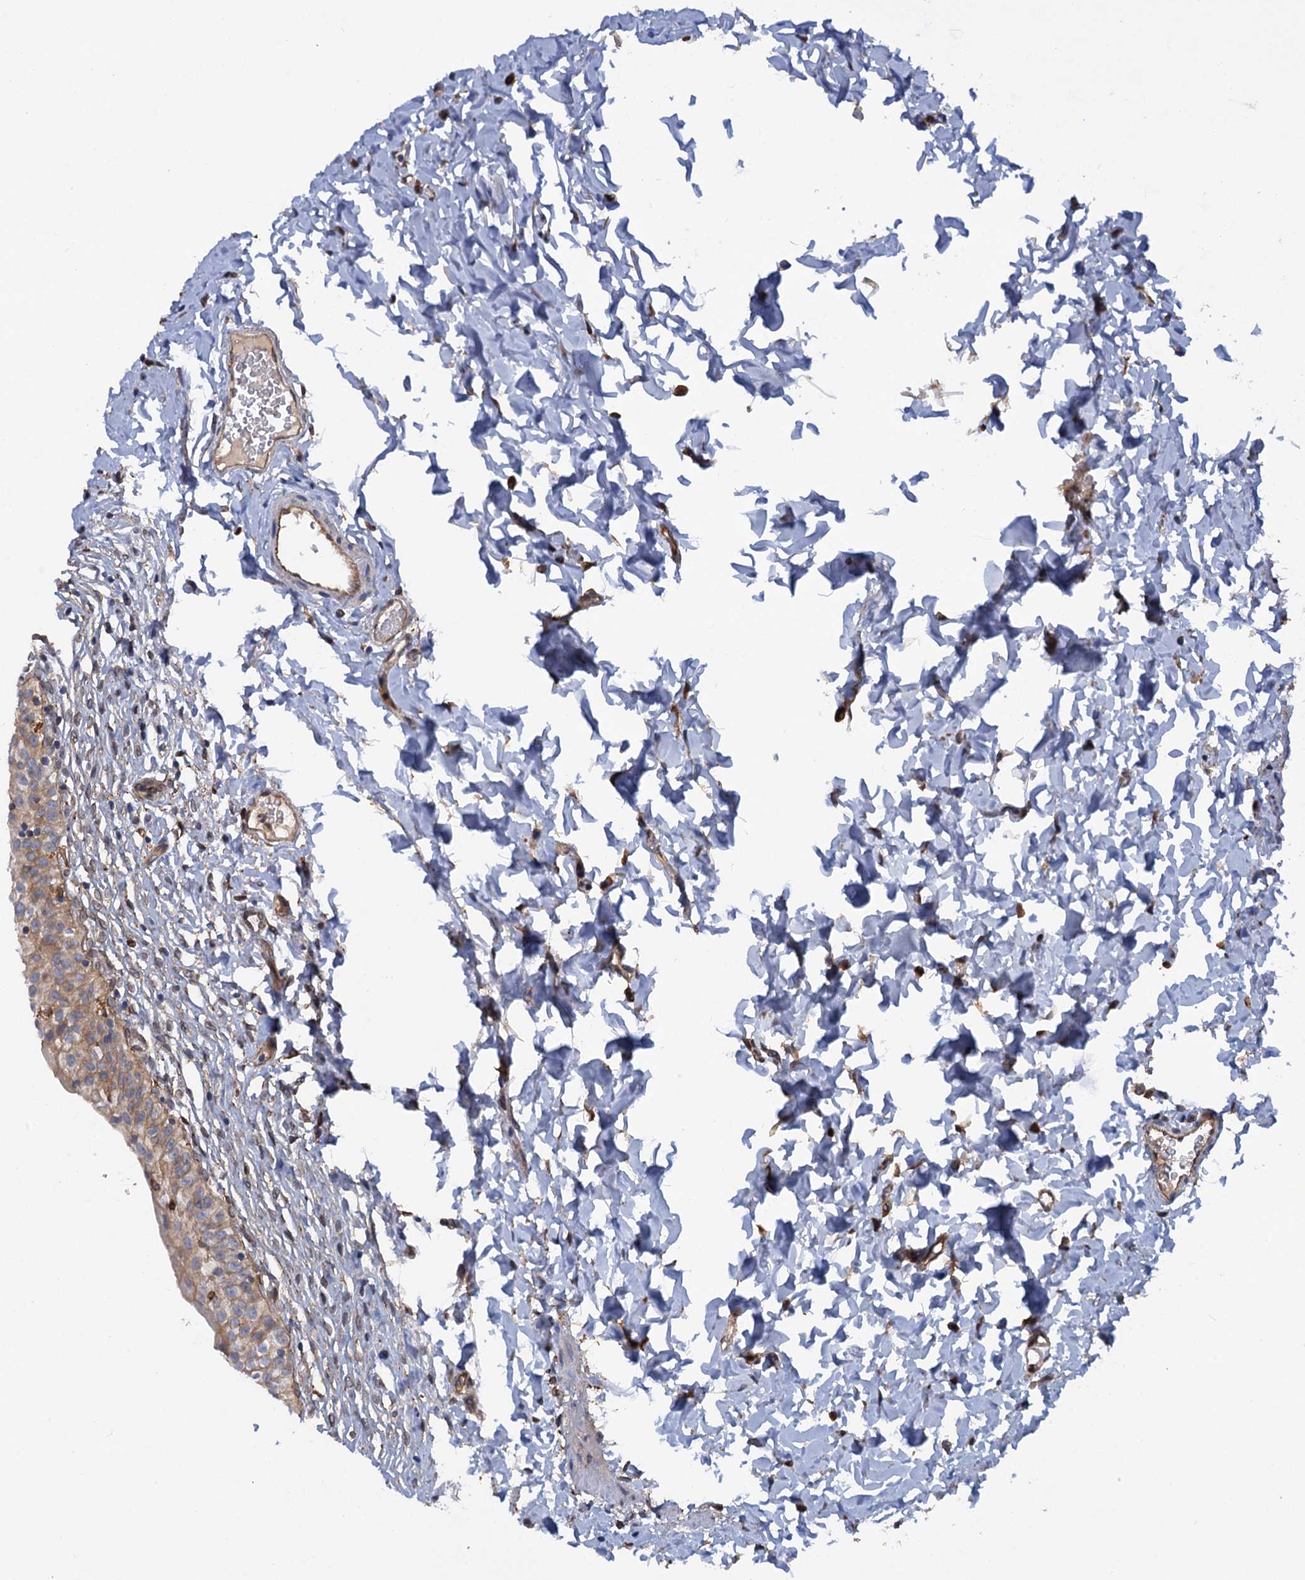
{"staining": {"intensity": "moderate", "quantity": "25%-75%", "location": "cytoplasmic/membranous"}, "tissue": "urinary bladder", "cell_type": "Urothelial cells", "image_type": "normal", "snomed": [{"axis": "morphology", "description": "Normal tissue, NOS"}, {"axis": "topography", "description": "Urinary bladder"}], "caption": "A medium amount of moderate cytoplasmic/membranous expression is seen in approximately 25%-75% of urothelial cells in unremarkable urinary bladder.", "gene": "ARMC5", "patient": {"sex": "male", "age": 55}}